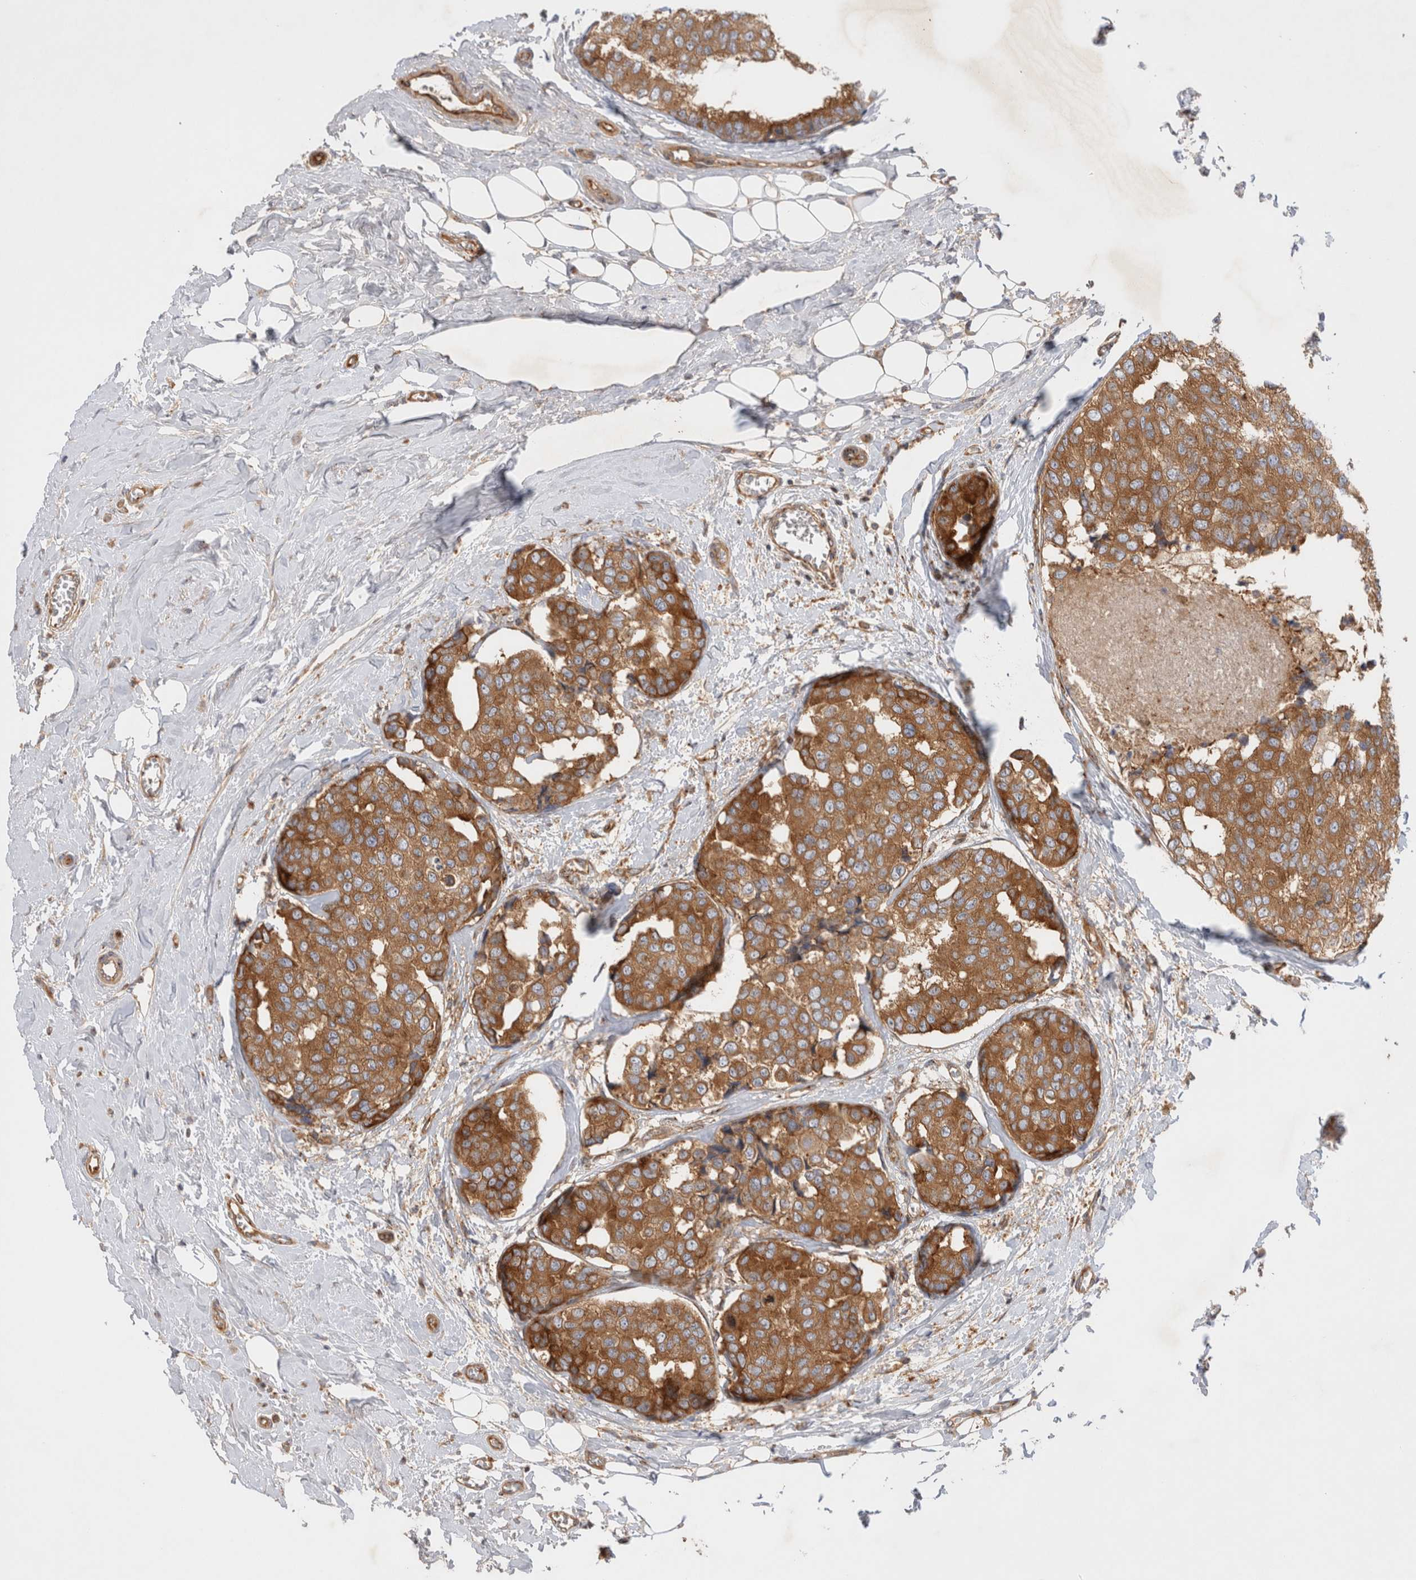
{"staining": {"intensity": "moderate", "quantity": ">75%", "location": "cytoplasmic/membranous"}, "tissue": "breast cancer", "cell_type": "Tumor cells", "image_type": "cancer", "snomed": [{"axis": "morphology", "description": "Normal tissue, NOS"}, {"axis": "morphology", "description": "Duct carcinoma"}, {"axis": "topography", "description": "Breast"}], "caption": "IHC photomicrograph of neoplastic tissue: breast cancer stained using IHC exhibits medium levels of moderate protein expression localized specifically in the cytoplasmic/membranous of tumor cells, appearing as a cytoplasmic/membranous brown color.", "gene": "GPR150", "patient": {"sex": "female", "age": 43}}